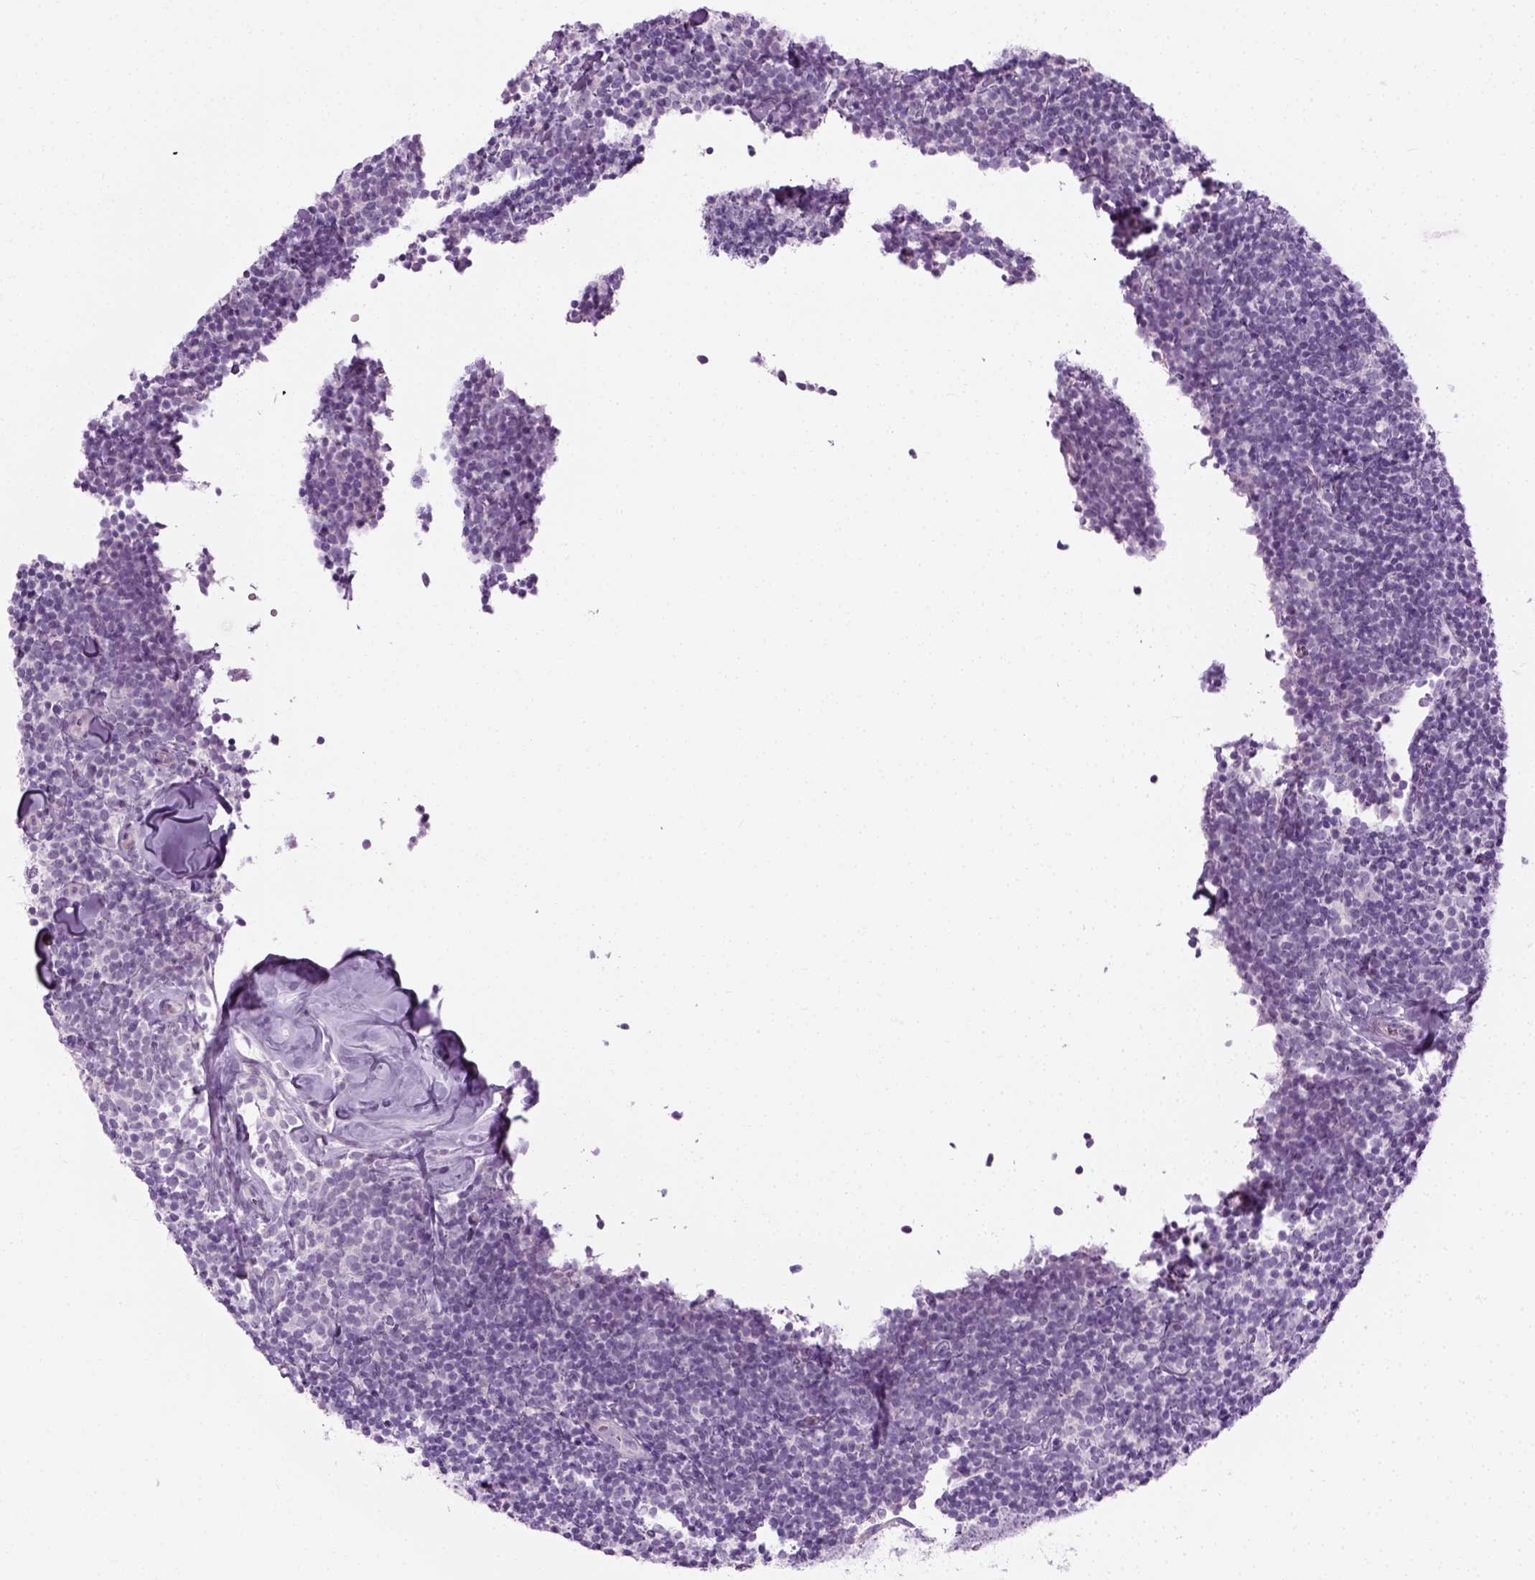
{"staining": {"intensity": "negative", "quantity": "none", "location": "none"}, "tissue": "lymphoma", "cell_type": "Tumor cells", "image_type": "cancer", "snomed": [{"axis": "morphology", "description": "Malignant lymphoma, non-Hodgkin's type, Low grade"}, {"axis": "topography", "description": "Lymph node"}], "caption": "Image shows no protein positivity in tumor cells of lymphoma tissue.", "gene": "CIBAR2", "patient": {"sex": "female", "age": 56}}